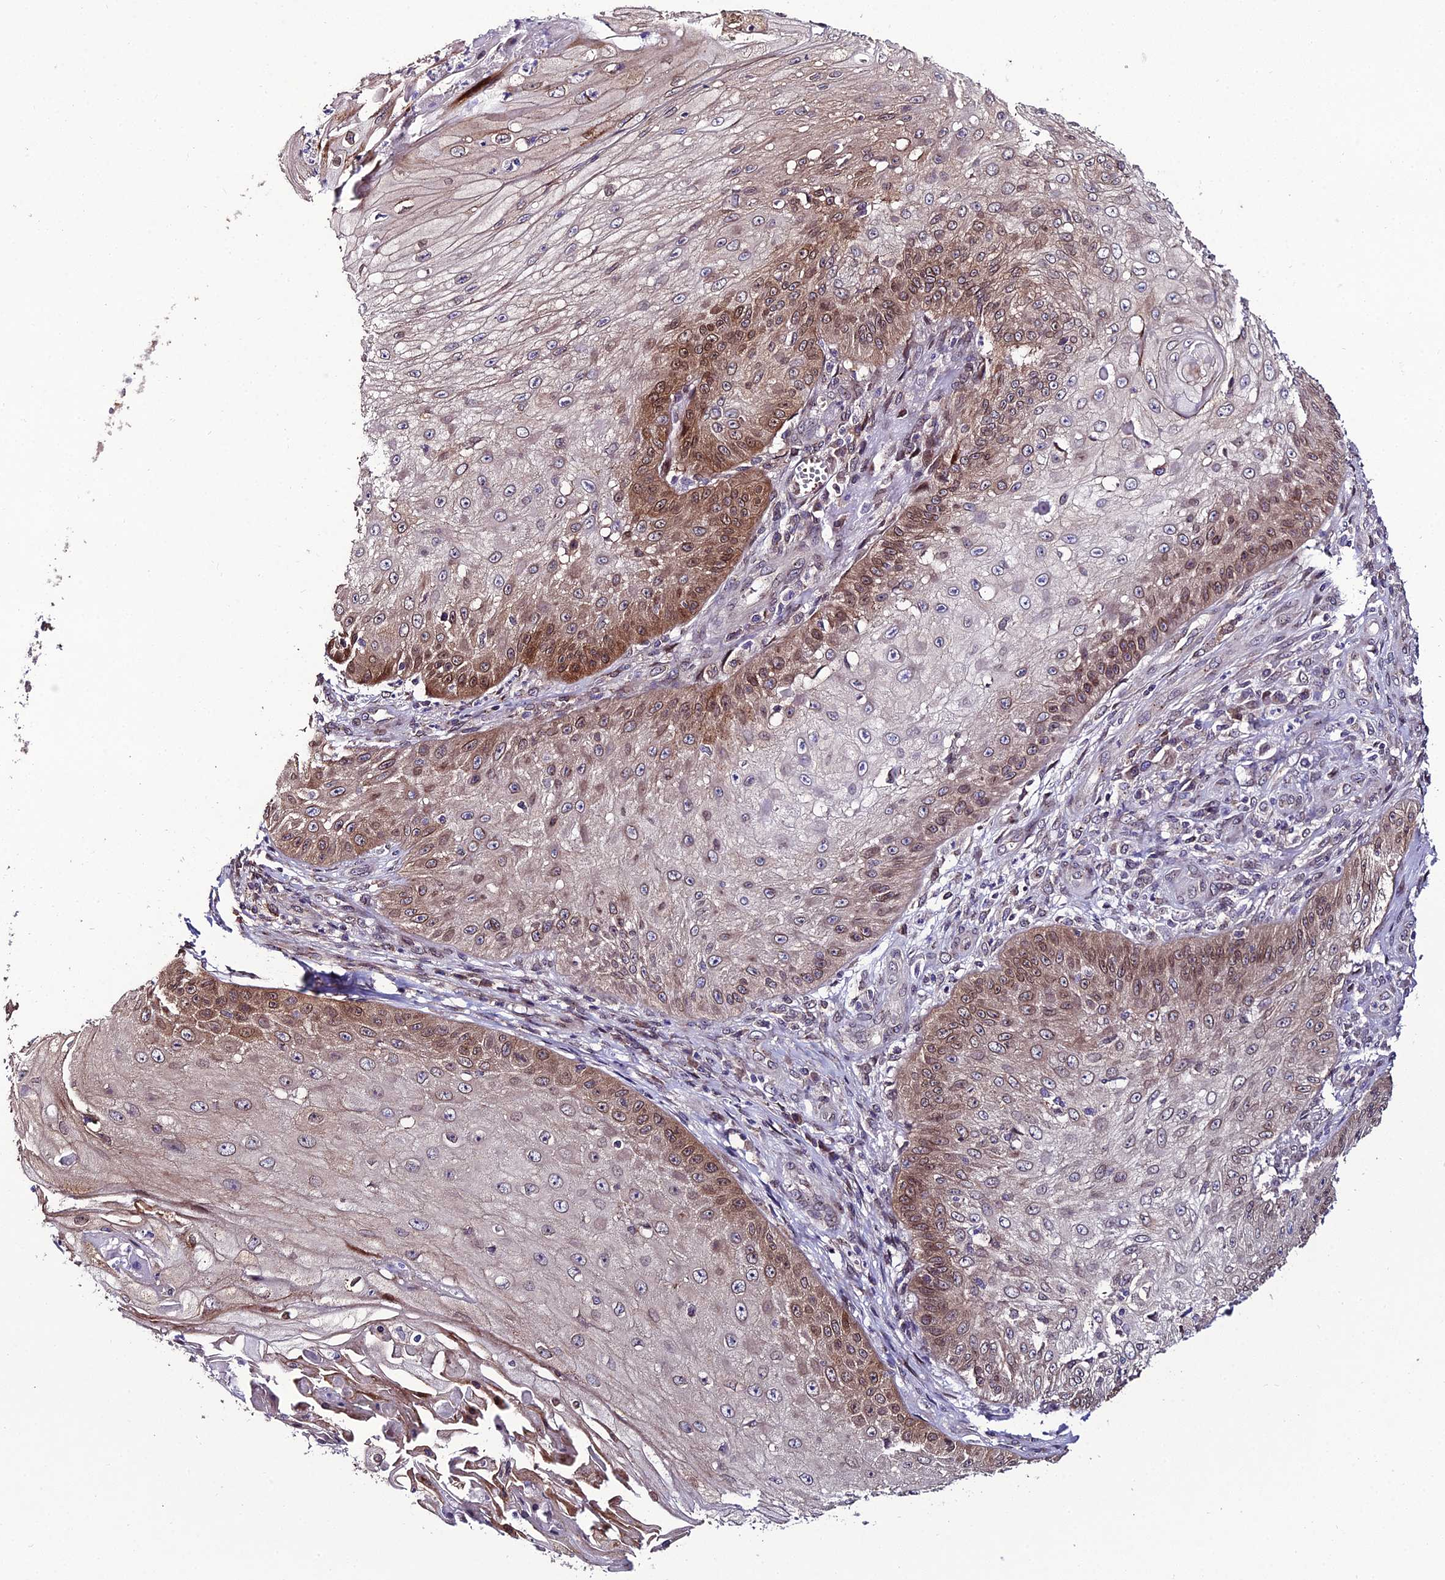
{"staining": {"intensity": "moderate", "quantity": "25%-75%", "location": "cytoplasmic/membranous,nuclear"}, "tissue": "skin cancer", "cell_type": "Tumor cells", "image_type": "cancer", "snomed": [{"axis": "morphology", "description": "Squamous cell carcinoma, NOS"}, {"axis": "topography", "description": "Skin"}], "caption": "There is medium levels of moderate cytoplasmic/membranous and nuclear expression in tumor cells of skin cancer (squamous cell carcinoma), as demonstrated by immunohistochemical staining (brown color).", "gene": "DDX19A", "patient": {"sex": "male", "age": 70}}